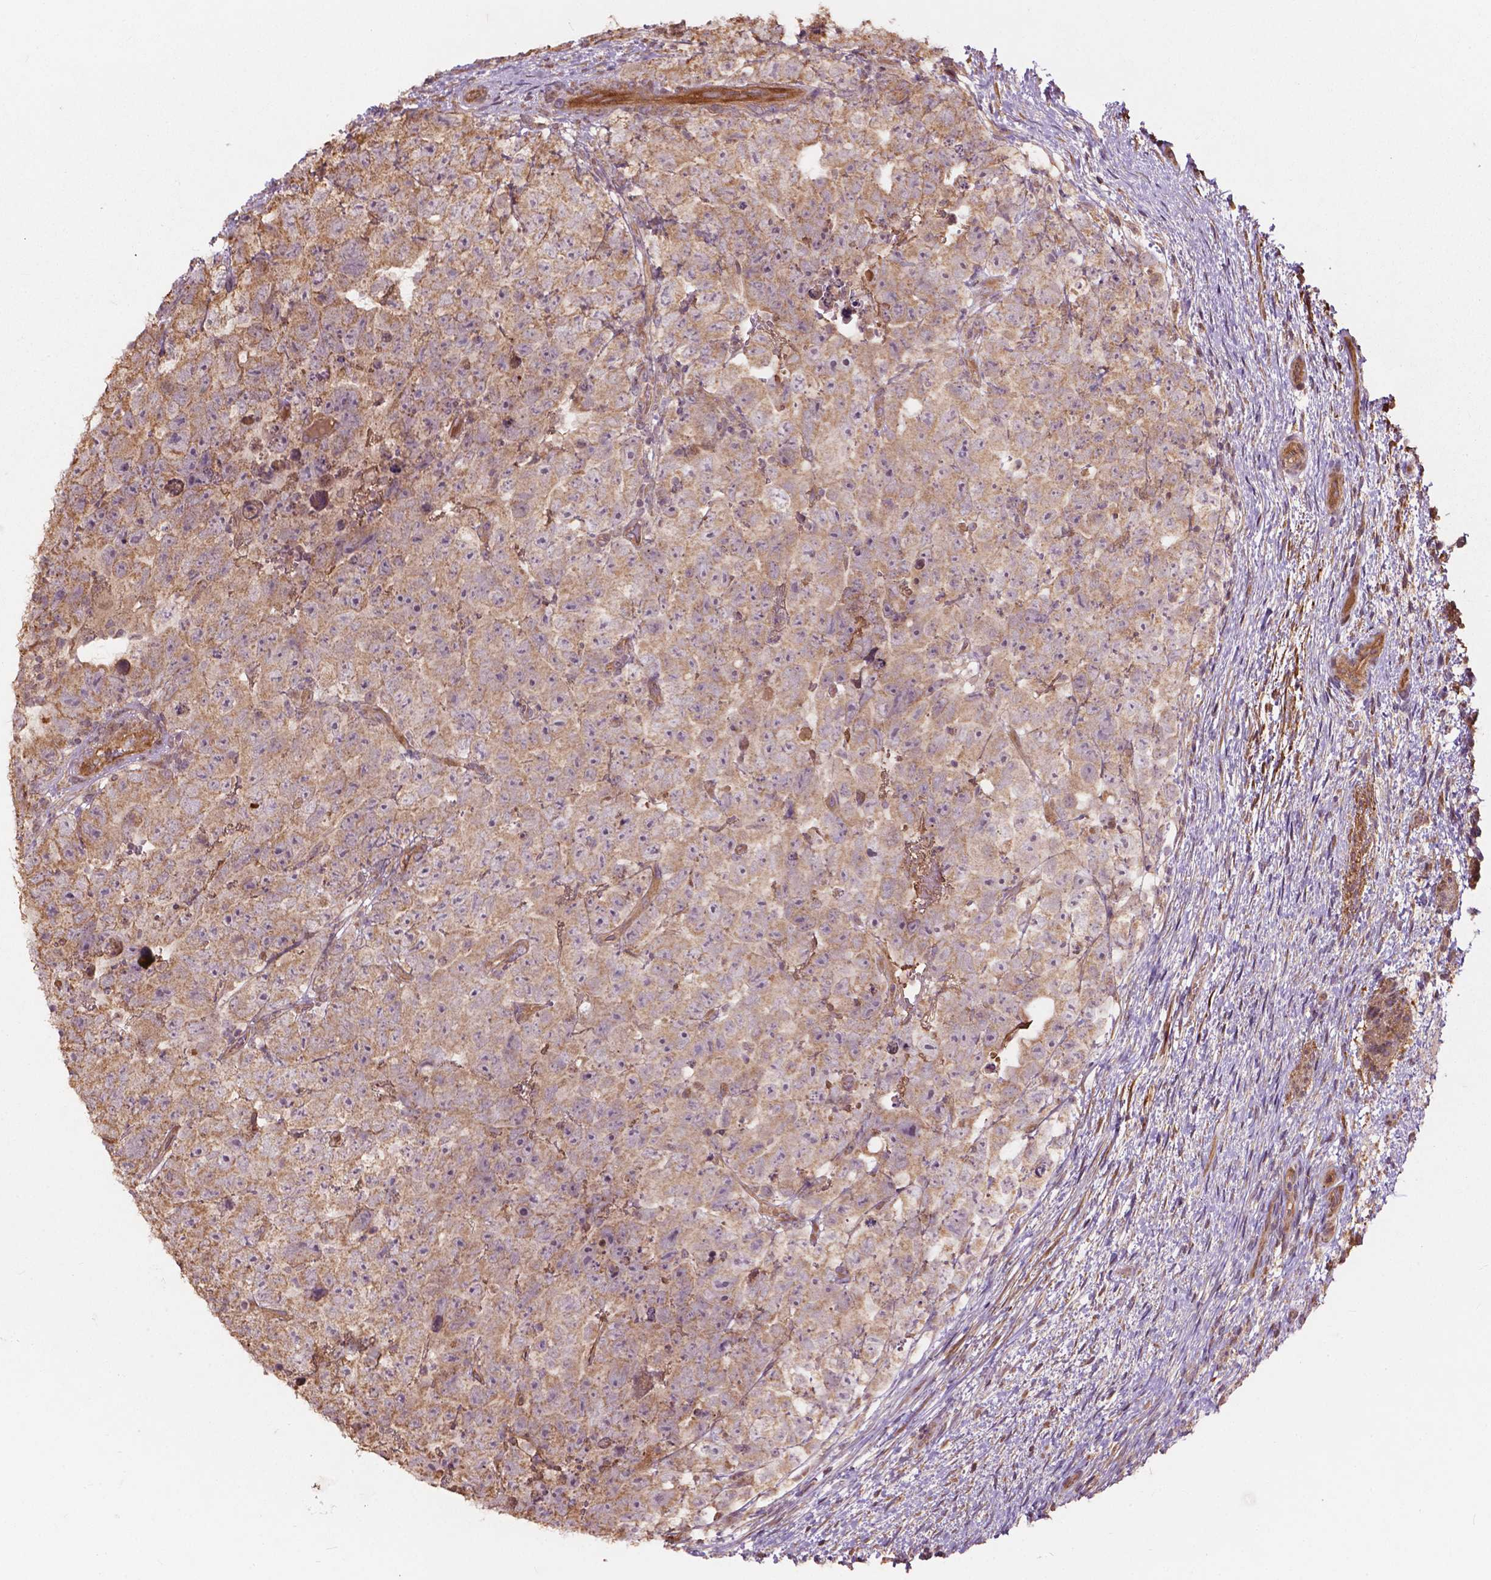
{"staining": {"intensity": "moderate", "quantity": ">75%", "location": "cytoplasmic/membranous"}, "tissue": "testis cancer", "cell_type": "Tumor cells", "image_type": "cancer", "snomed": [{"axis": "morphology", "description": "Carcinoma, Embryonal, NOS"}, {"axis": "topography", "description": "Testis"}], "caption": "Human testis cancer (embryonal carcinoma) stained for a protein (brown) shows moderate cytoplasmic/membranous positive positivity in about >75% of tumor cells.", "gene": "CDC42BPA", "patient": {"sex": "male", "age": 24}}